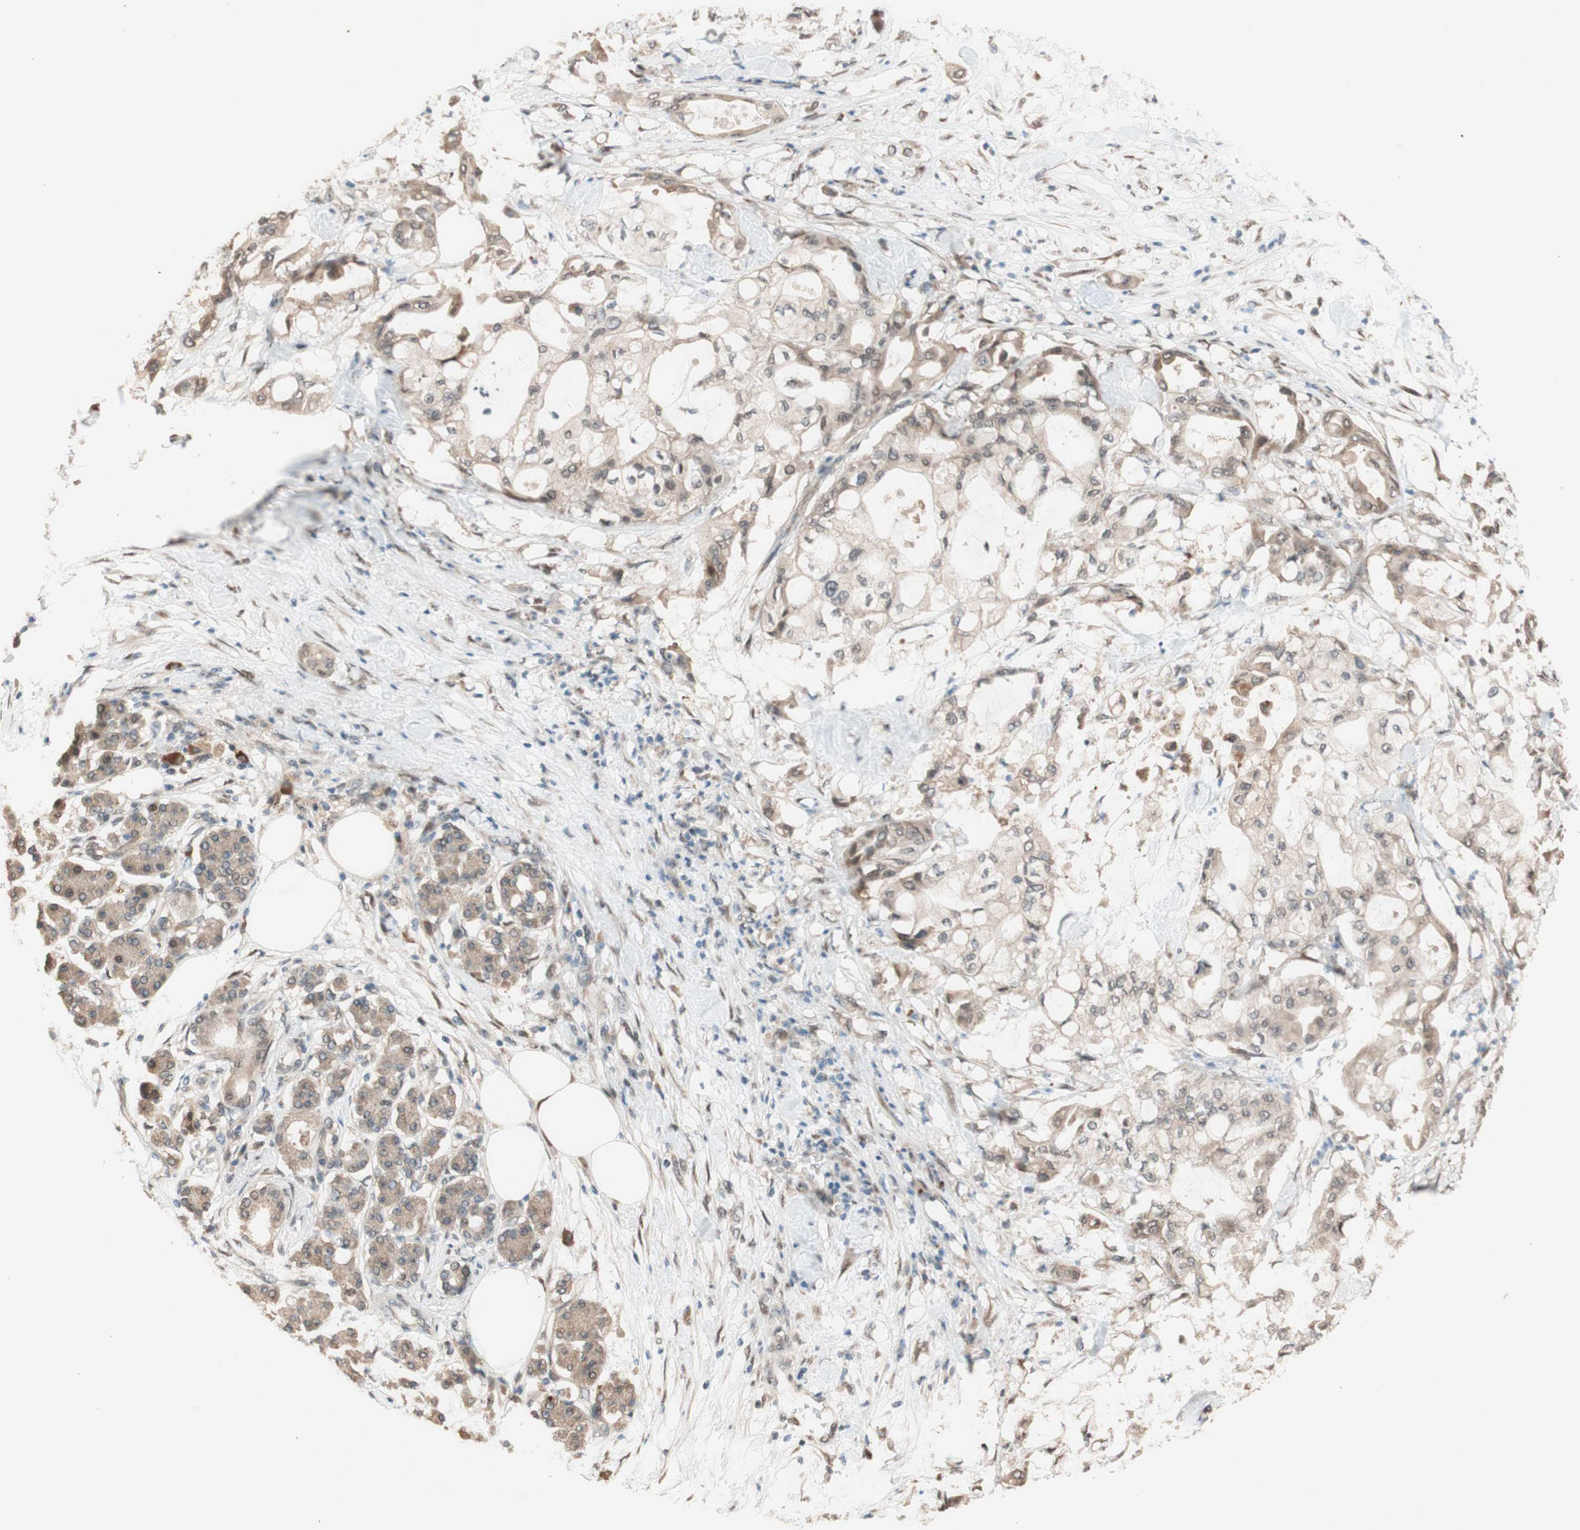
{"staining": {"intensity": "moderate", "quantity": ">75%", "location": "cytoplasmic/membranous"}, "tissue": "pancreatic cancer", "cell_type": "Tumor cells", "image_type": "cancer", "snomed": [{"axis": "morphology", "description": "Adenocarcinoma, NOS"}, {"axis": "morphology", "description": "Adenocarcinoma, metastatic, NOS"}, {"axis": "topography", "description": "Lymph node"}, {"axis": "topography", "description": "Pancreas"}, {"axis": "topography", "description": "Duodenum"}], "caption": "The photomicrograph demonstrates a brown stain indicating the presence of a protein in the cytoplasmic/membranous of tumor cells in adenocarcinoma (pancreatic).", "gene": "CCNC", "patient": {"sex": "female", "age": 64}}